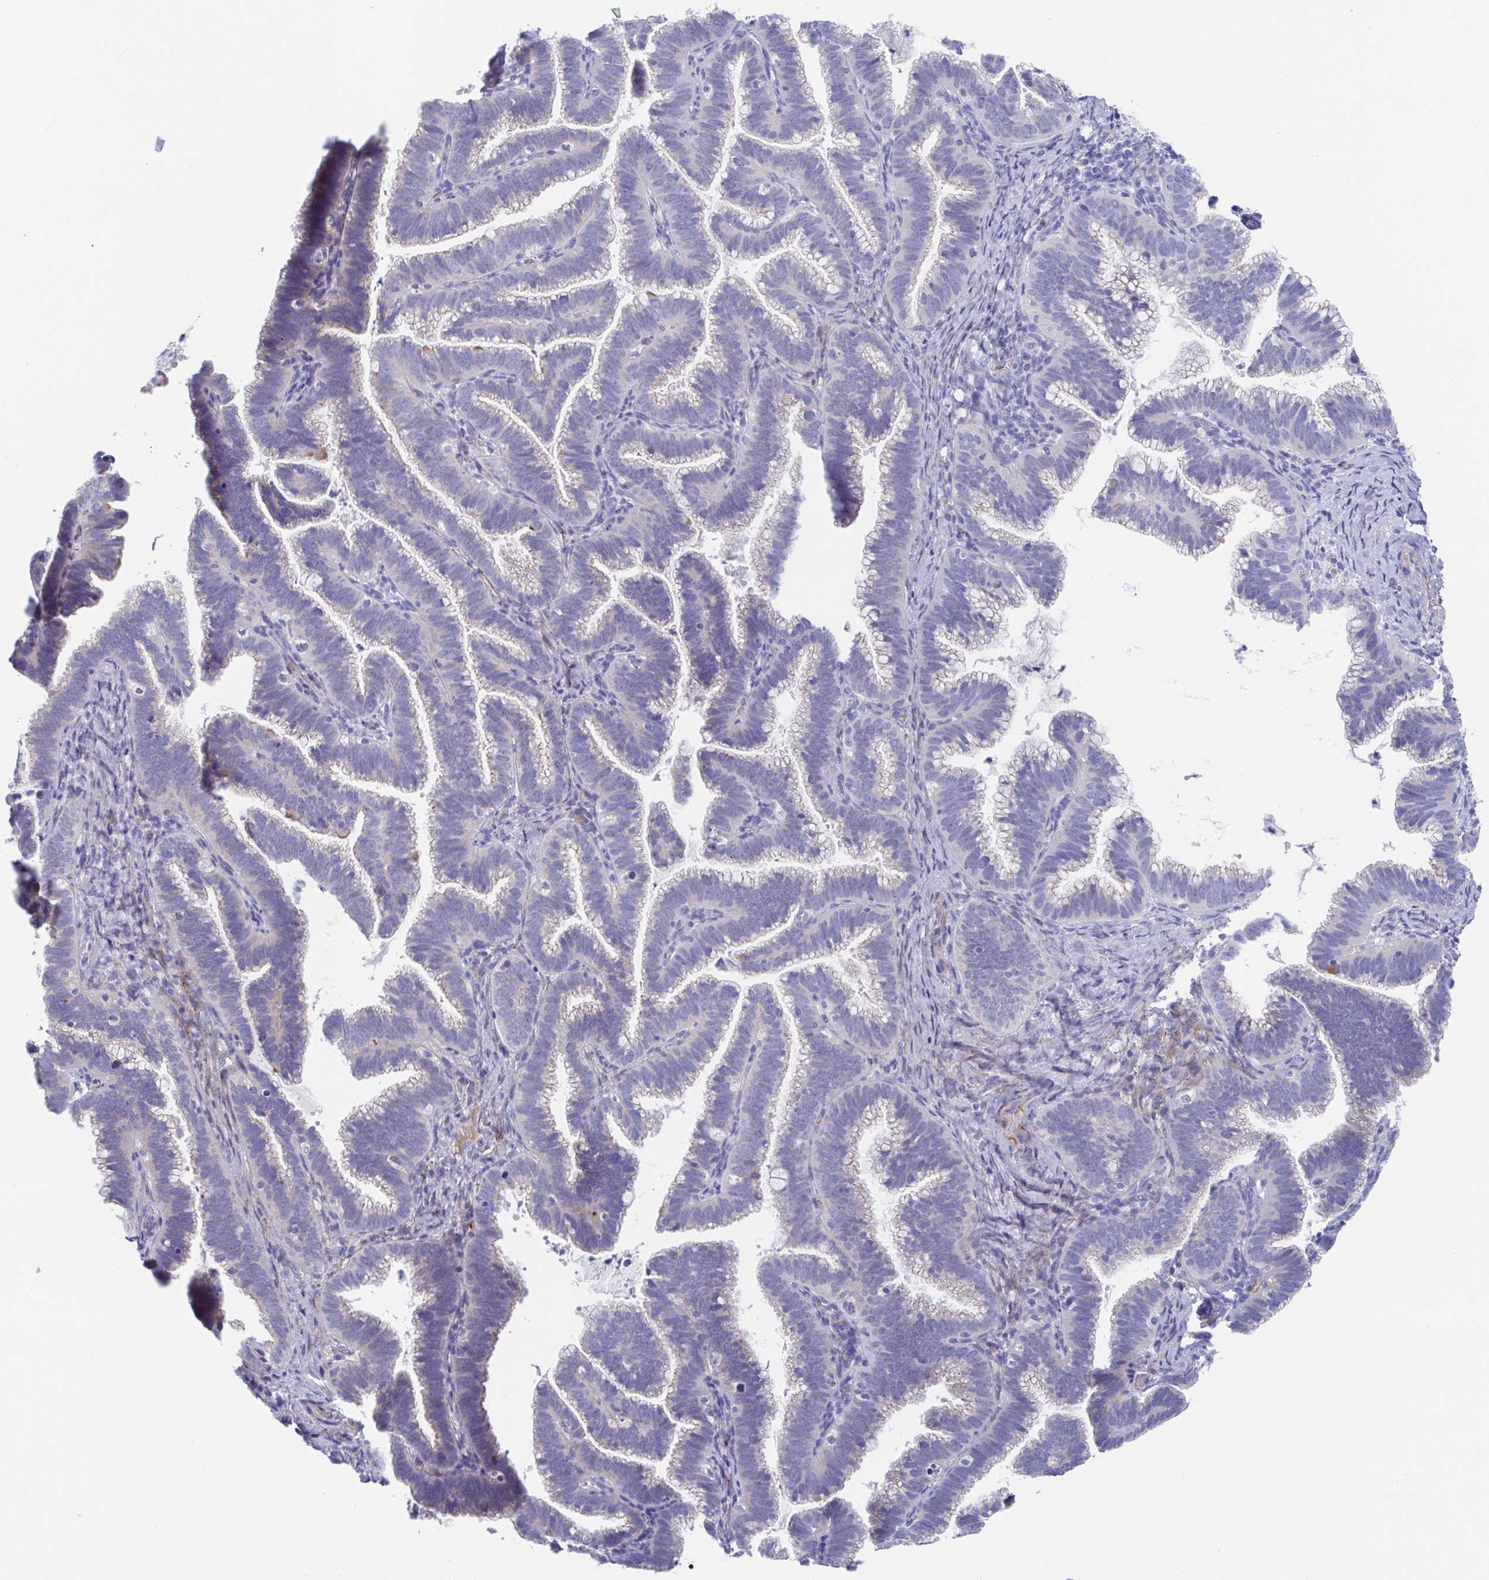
{"staining": {"intensity": "negative", "quantity": "none", "location": "none"}, "tissue": "cervical cancer", "cell_type": "Tumor cells", "image_type": "cancer", "snomed": [{"axis": "morphology", "description": "Adenocarcinoma, NOS"}, {"axis": "topography", "description": "Cervix"}], "caption": "Immunohistochemistry image of neoplastic tissue: cervical cancer stained with DAB displays no significant protein expression in tumor cells.", "gene": "CDH2", "patient": {"sex": "female", "age": 61}}